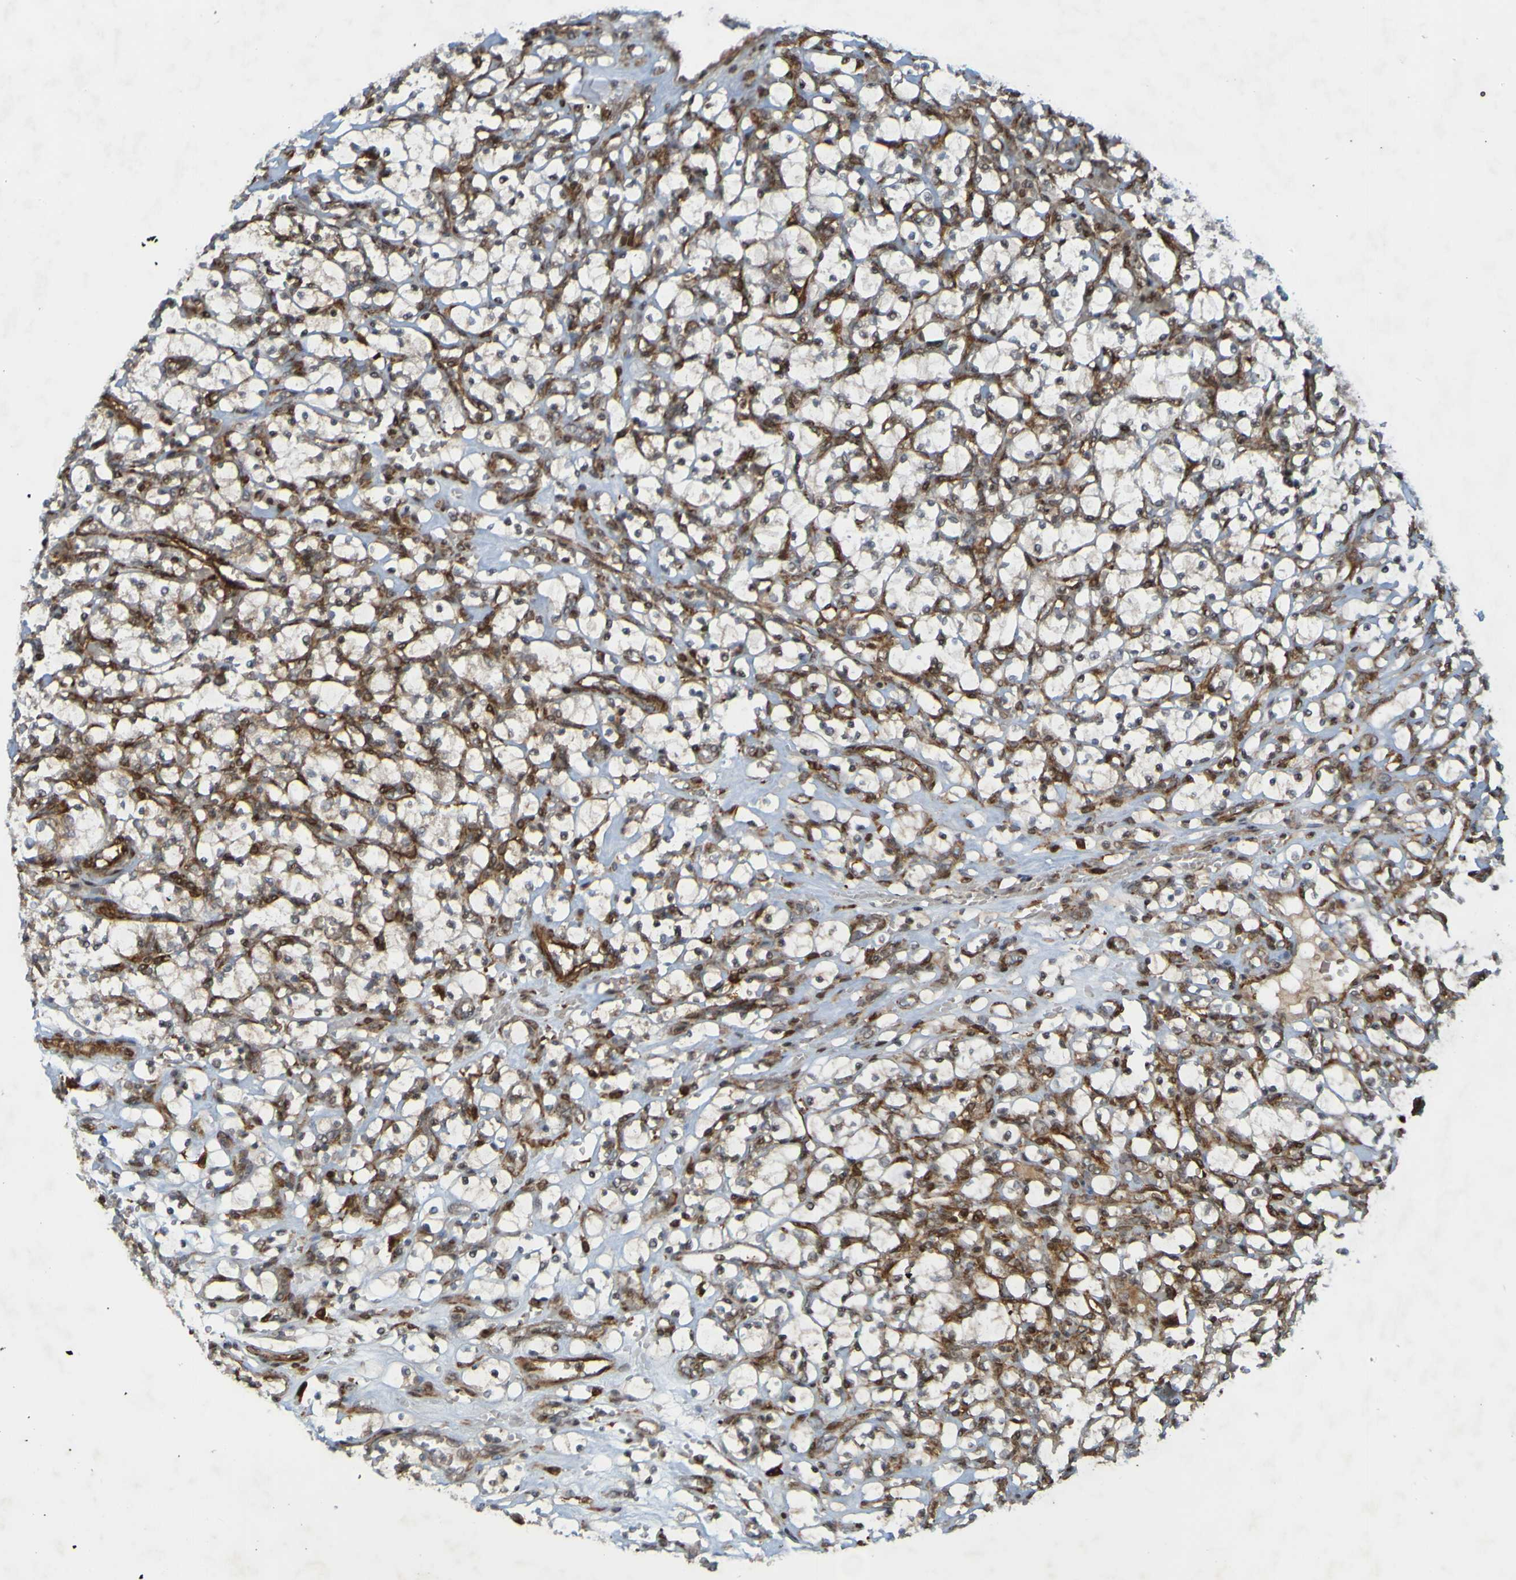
{"staining": {"intensity": "negative", "quantity": "none", "location": "none"}, "tissue": "renal cancer", "cell_type": "Tumor cells", "image_type": "cancer", "snomed": [{"axis": "morphology", "description": "Adenocarcinoma, NOS"}, {"axis": "topography", "description": "Kidney"}], "caption": "Tumor cells are negative for protein expression in human adenocarcinoma (renal).", "gene": "GUCY1A1", "patient": {"sex": "female", "age": 69}}